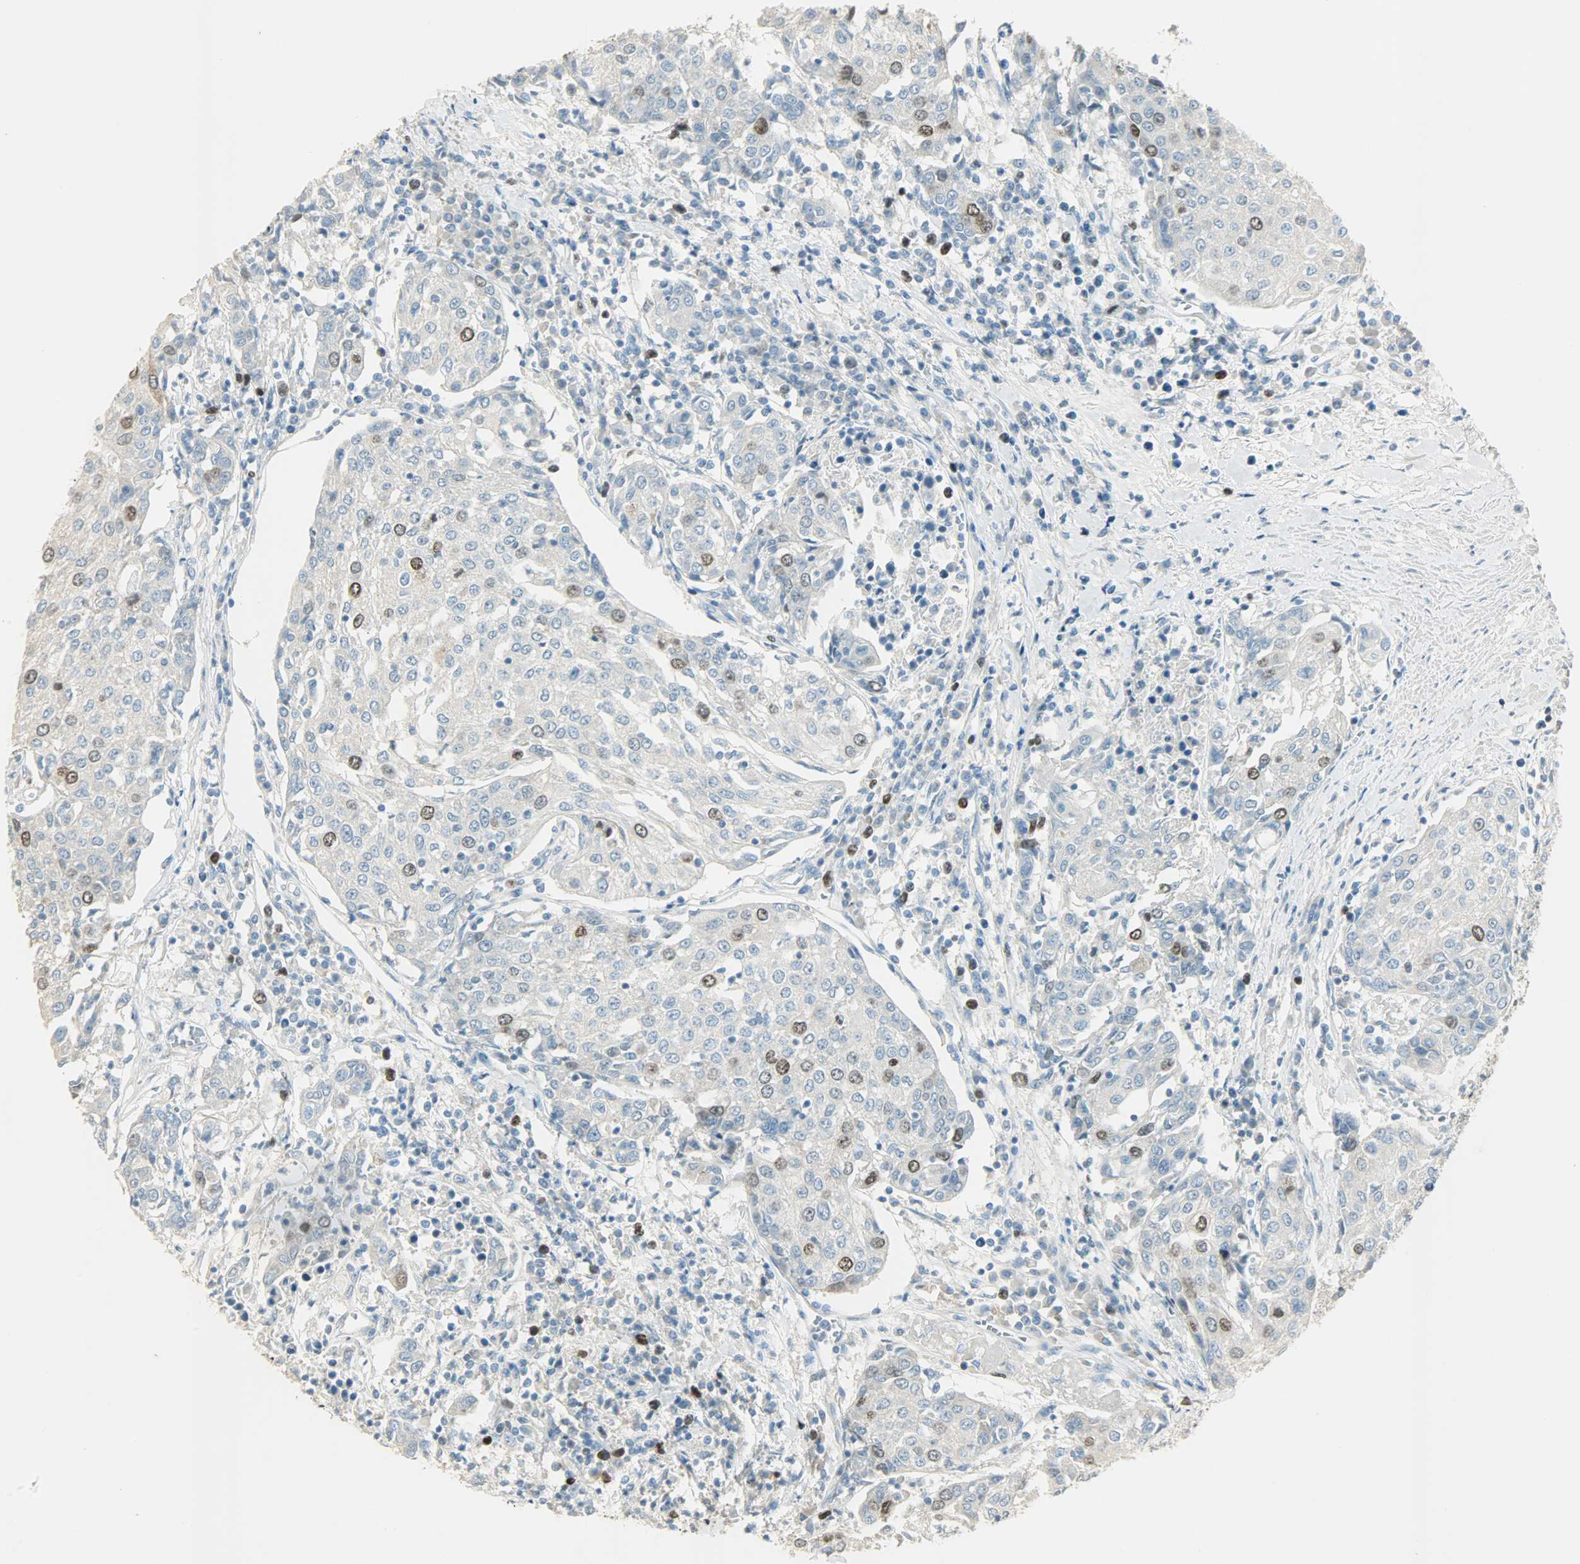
{"staining": {"intensity": "strong", "quantity": "<25%", "location": "nuclear"}, "tissue": "urothelial cancer", "cell_type": "Tumor cells", "image_type": "cancer", "snomed": [{"axis": "morphology", "description": "Urothelial carcinoma, High grade"}, {"axis": "topography", "description": "Urinary bladder"}], "caption": "Urothelial cancer stained with a brown dye exhibits strong nuclear positive staining in about <25% of tumor cells.", "gene": "TPX2", "patient": {"sex": "female", "age": 85}}